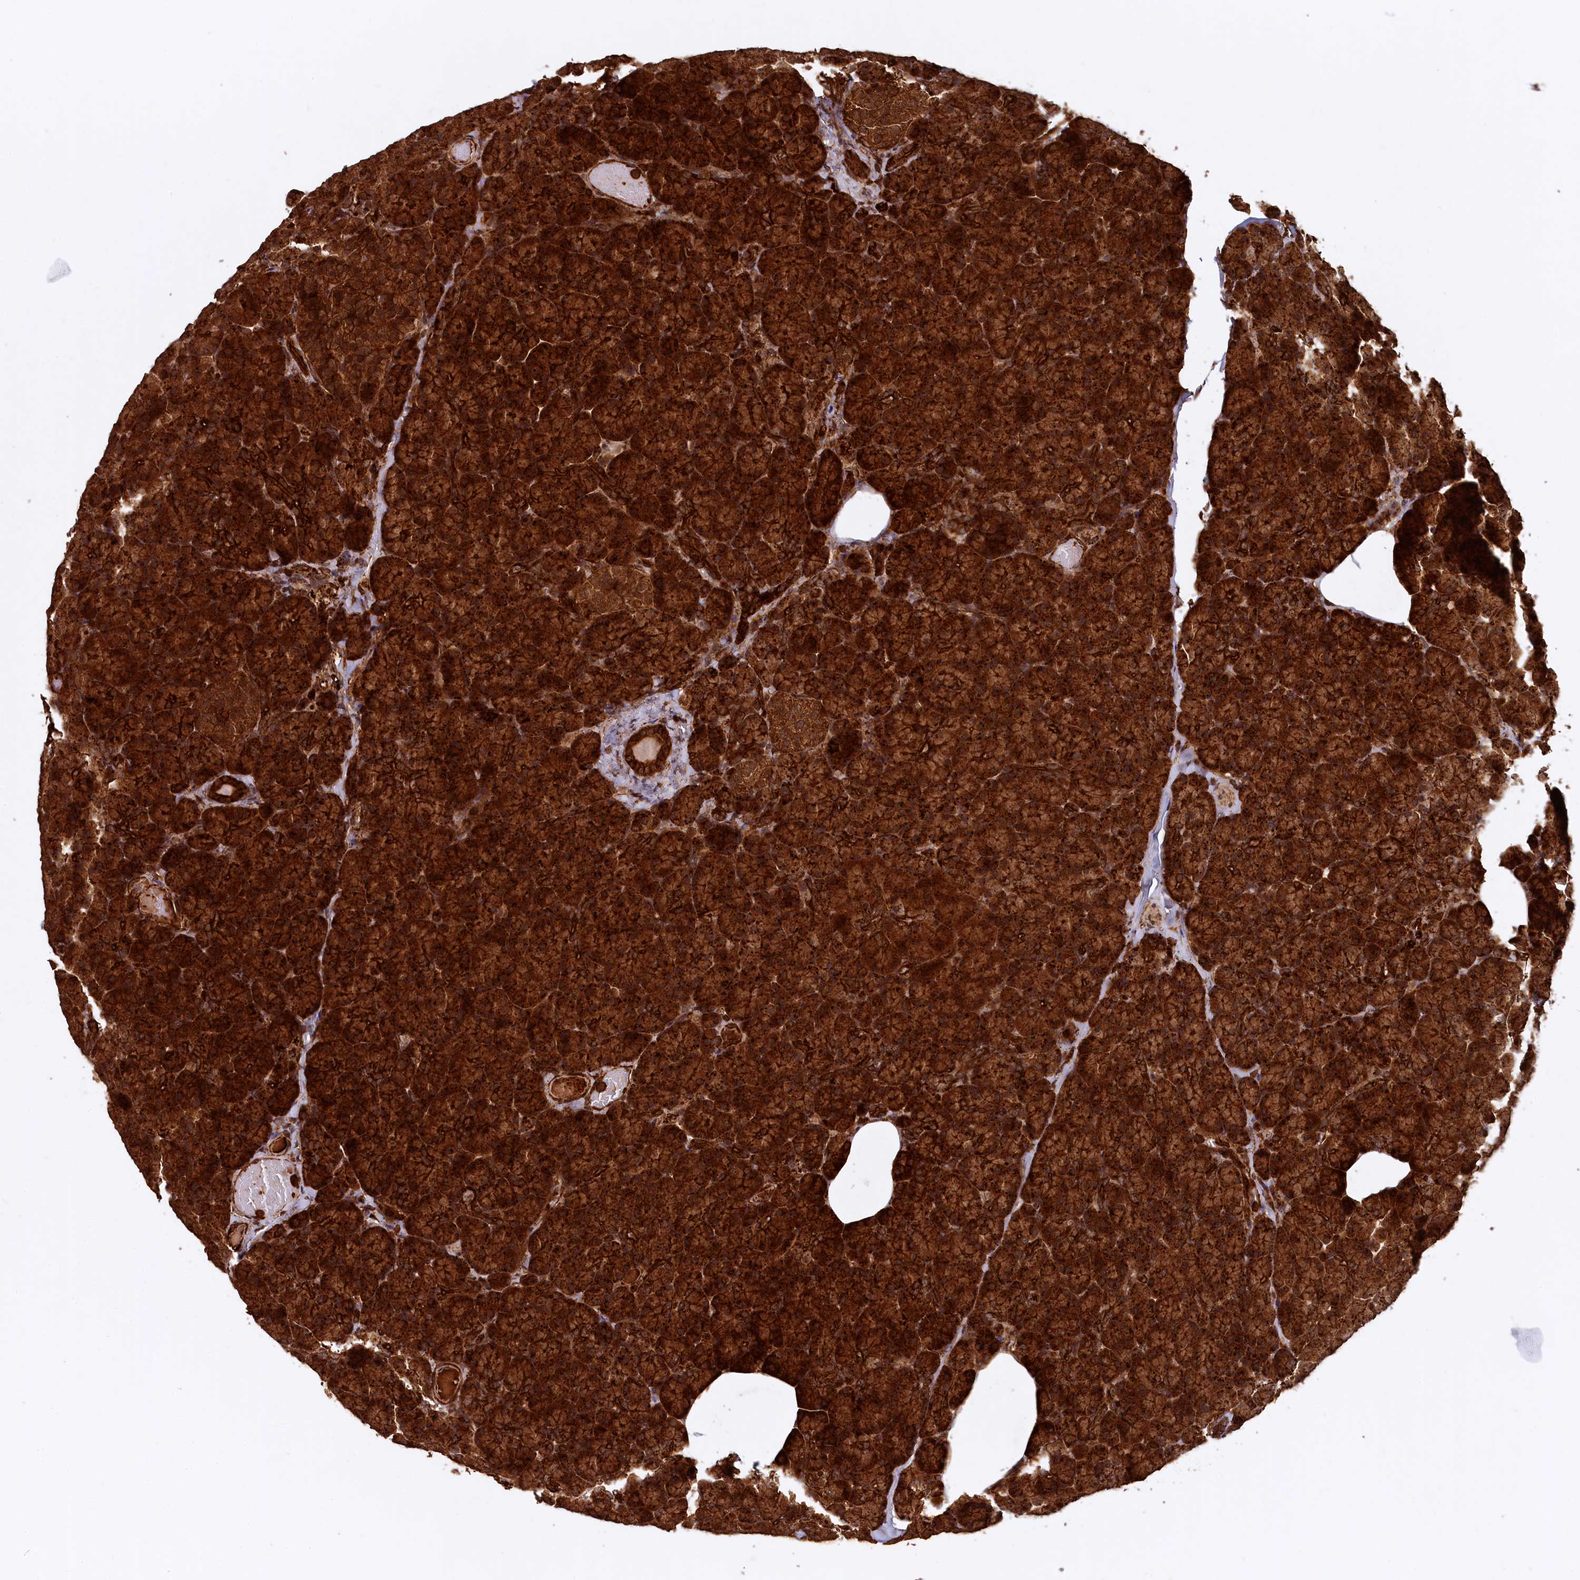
{"staining": {"intensity": "strong", "quantity": ">75%", "location": "cytoplasmic/membranous"}, "tissue": "pancreas", "cell_type": "Exocrine glandular cells", "image_type": "normal", "snomed": [{"axis": "morphology", "description": "Normal tissue, NOS"}, {"axis": "topography", "description": "Pancreas"}], "caption": "Unremarkable pancreas displays strong cytoplasmic/membranous expression in about >75% of exocrine glandular cells, visualized by immunohistochemistry.", "gene": "STUB1", "patient": {"sex": "female", "age": 43}}